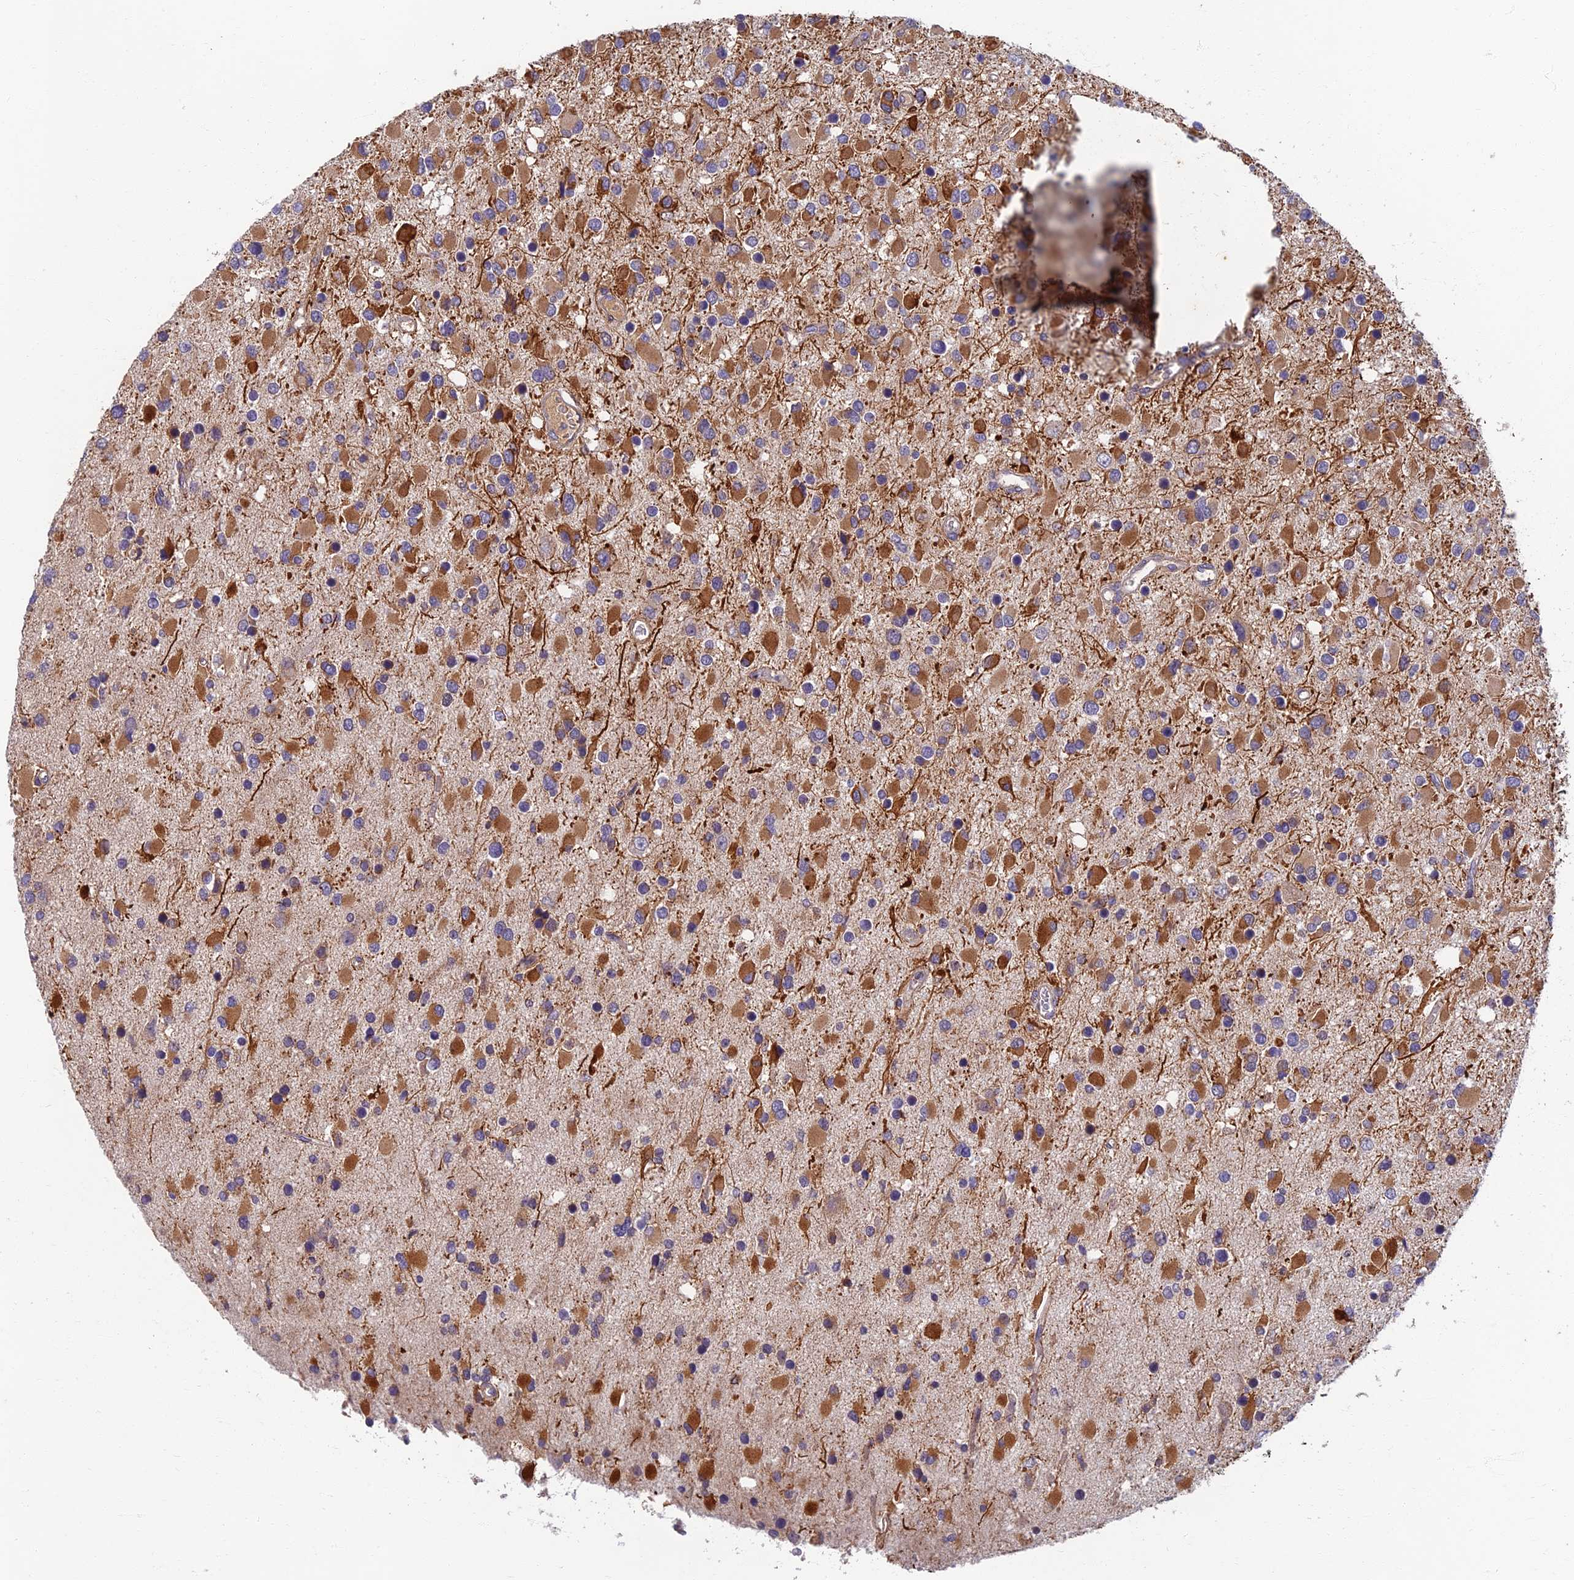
{"staining": {"intensity": "moderate", "quantity": "25%-75%", "location": "cytoplasmic/membranous"}, "tissue": "glioma", "cell_type": "Tumor cells", "image_type": "cancer", "snomed": [{"axis": "morphology", "description": "Glioma, malignant, High grade"}, {"axis": "topography", "description": "Brain"}], "caption": "DAB (3,3'-diaminobenzidine) immunohistochemical staining of malignant glioma (high-grade) displays moderate cytoplasmic/membranous protein staining in approximately 25%-75% of tumor cells.", "gene": "SOGA1", "patient": {"sex": "male", "age": 53}}